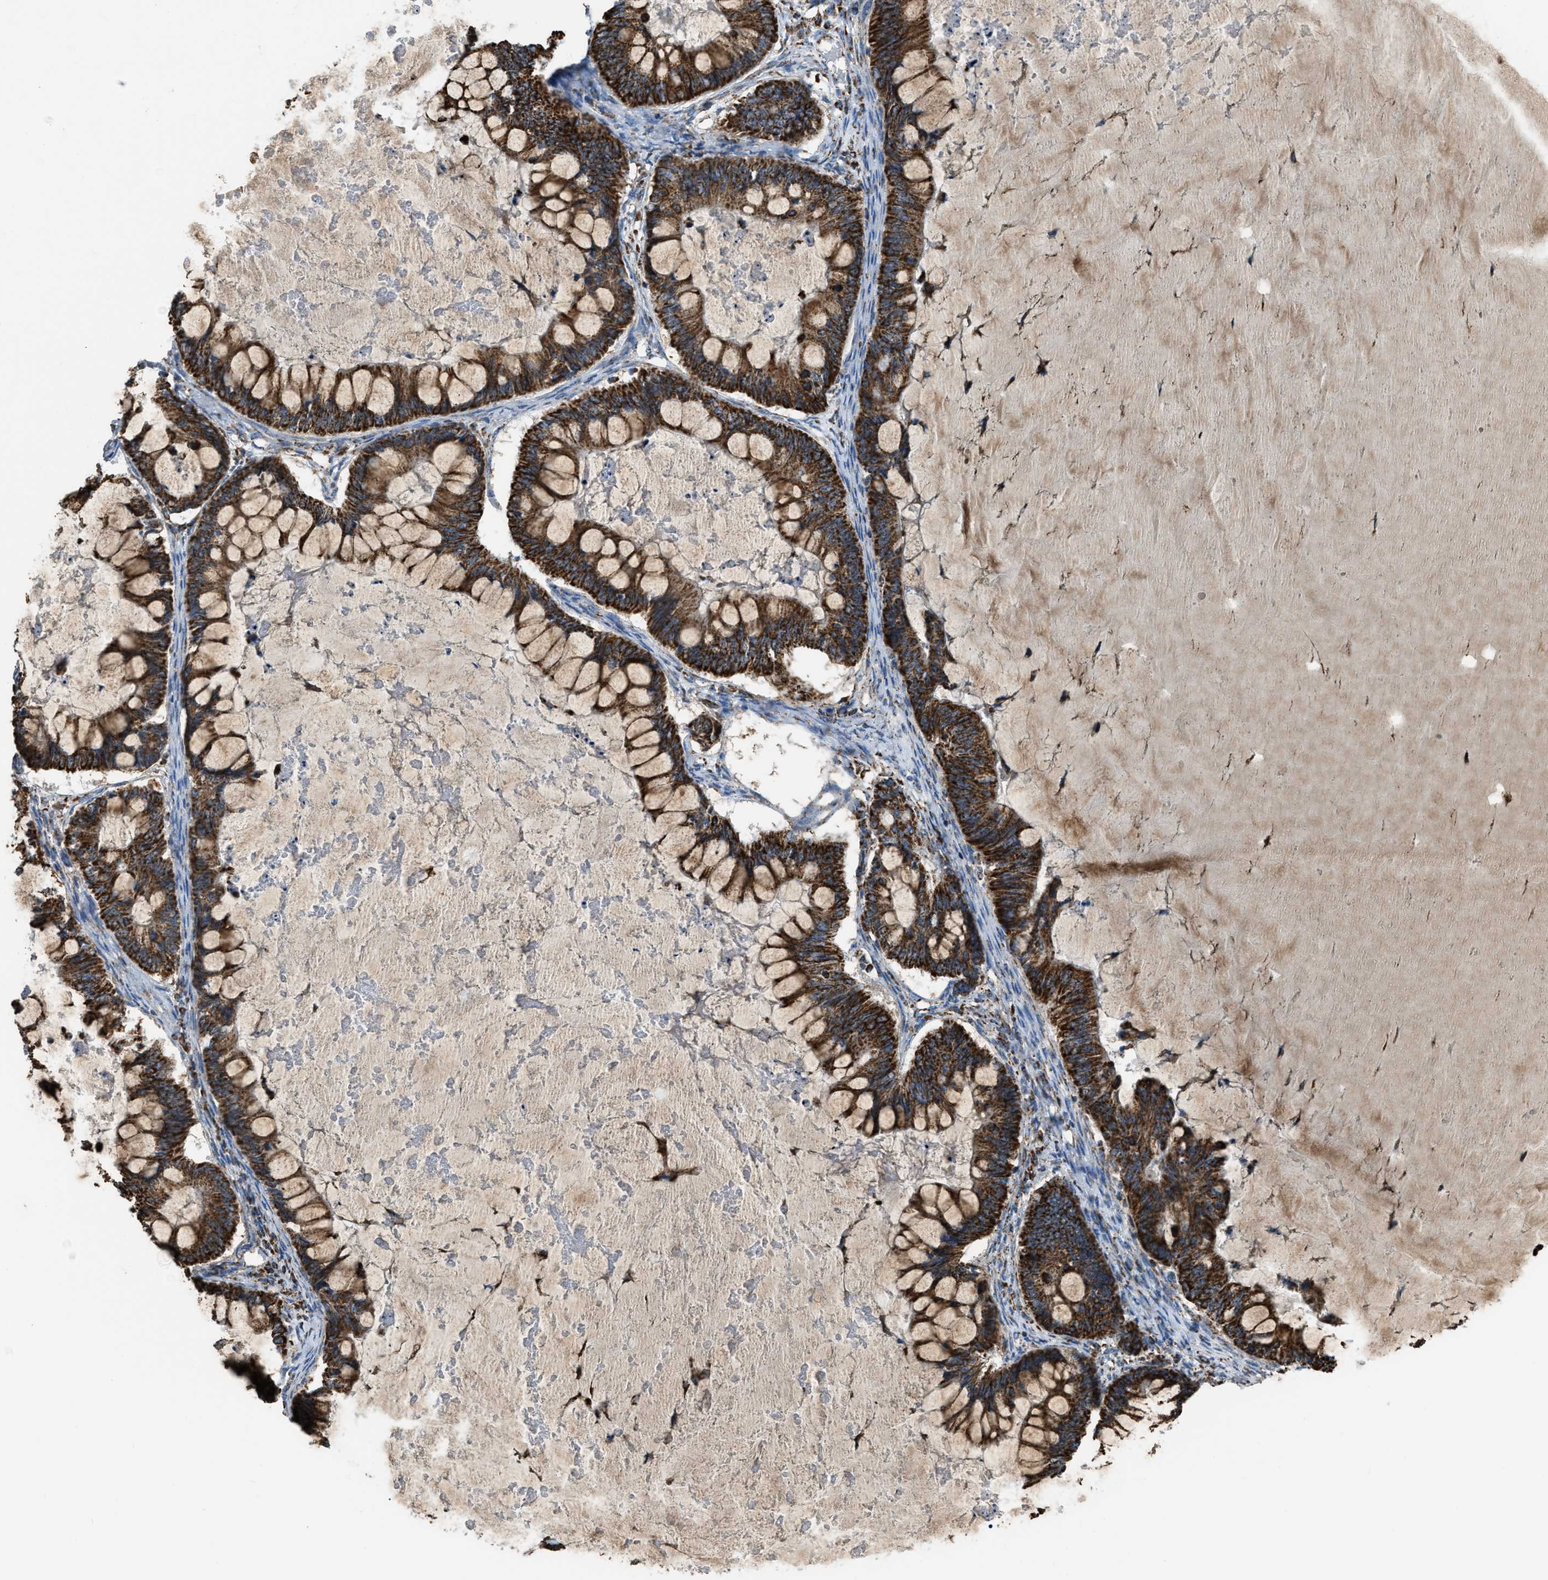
{"staining": {"intensity": "strong", "quantity": ">75%", "location": "cytoplasmic/membranous"}, "tissue": "ovarian cancer", "cell_type": "Tumor cells", "image_type": "cancer", "snomed": [{"axis": "morphology", "description": "Cystadenocarcinoma, mucinous, NOS"}, {"axis": "topography", "description": "Ovary"}], "caption": "Ovarian cancer (mucinous cystadenocarcinoma) tissue exhibits strong cytoplasmic/membranous positivity in about >75% of tumor cells, visualized by immunohistochemistry. Nuclei are stained in blue.", "gene": "ETFB", "patient": {"sex": "female", "age": 61}}